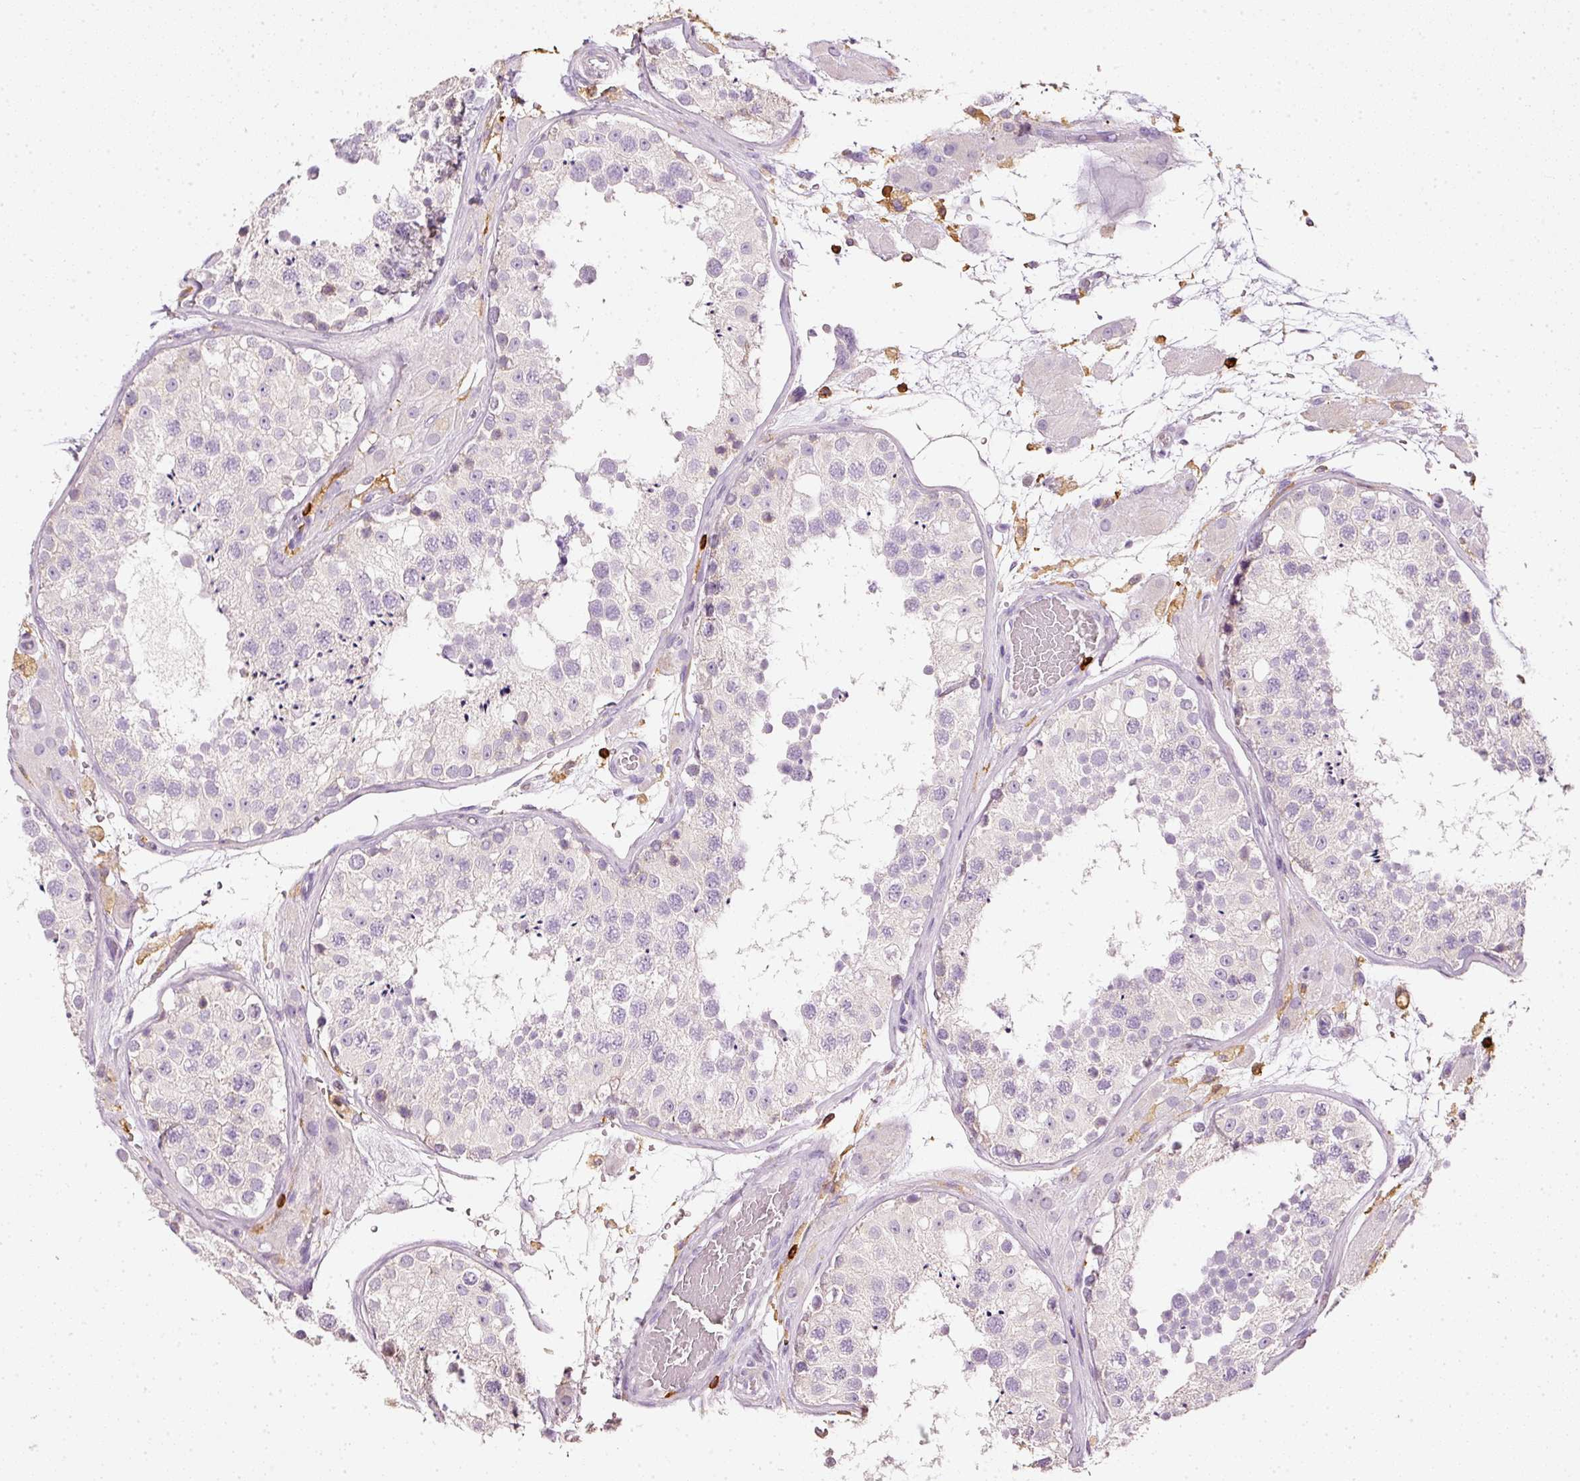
{"staining": {"intensity": "negative", "quantity": "none", "location": "none"}, "tissue": "testis", "cell_type": "Cells in seminiferous ducts", "image_type": "normal", "snomed": [{"axis": "morphology", "description": "Normal tissue, NOS"}, {"axis": "topography", "description": "Testis"}], "caption": "Cells in seminiferous ducts show no significant protein staining in unremarkable testis. (Stains: DAB IHC with hematoxylin counter stain, Microscopy: brightfield microscopy at high magnification).", "gene": "EVL", "patient": {"sex": "male", "age": 26}}